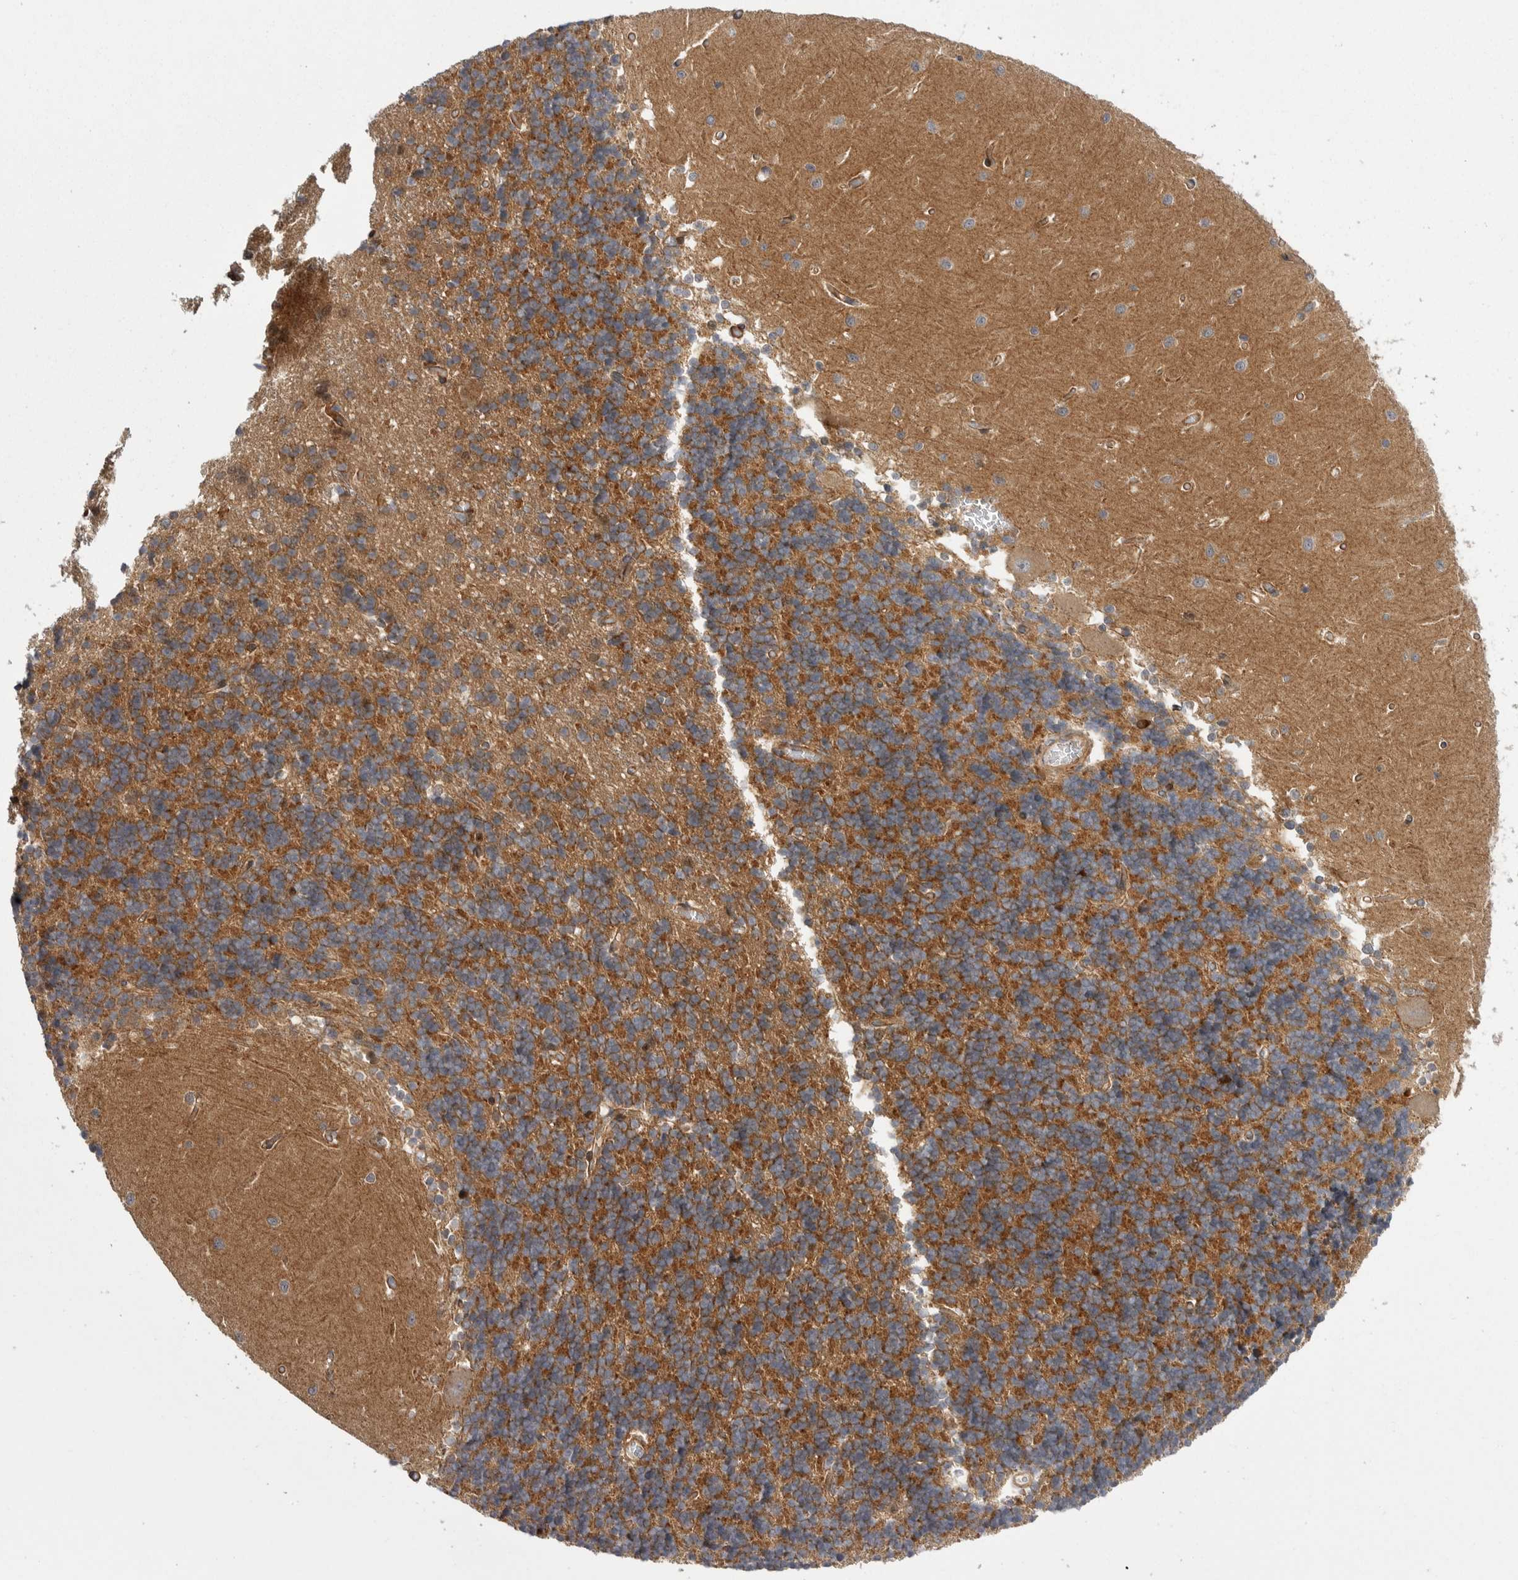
{"staining": {"intensity": "moderate", "quantity": "<25%", "location": "cytoplasmic/membranous"}, "tissue": "cerebellum", "cell_type": "Cells in granular layer", "image_type": "normal", "snomed": [{"axis": "morphology", "description": "Normal tissue, NOS"}, {"axis": "topography", "description": "Cerebellum"}], "caption": "DAB (3,3'-diaminobenzidine) immunohistochemical staining of unremarkable cerebellum reveals moderate cytoplasmic/membranous protein expression in approximately <25% of cells in granular layer.", "gene": "OSBPL9", "patient": {"sex": "male", "age": 37}}